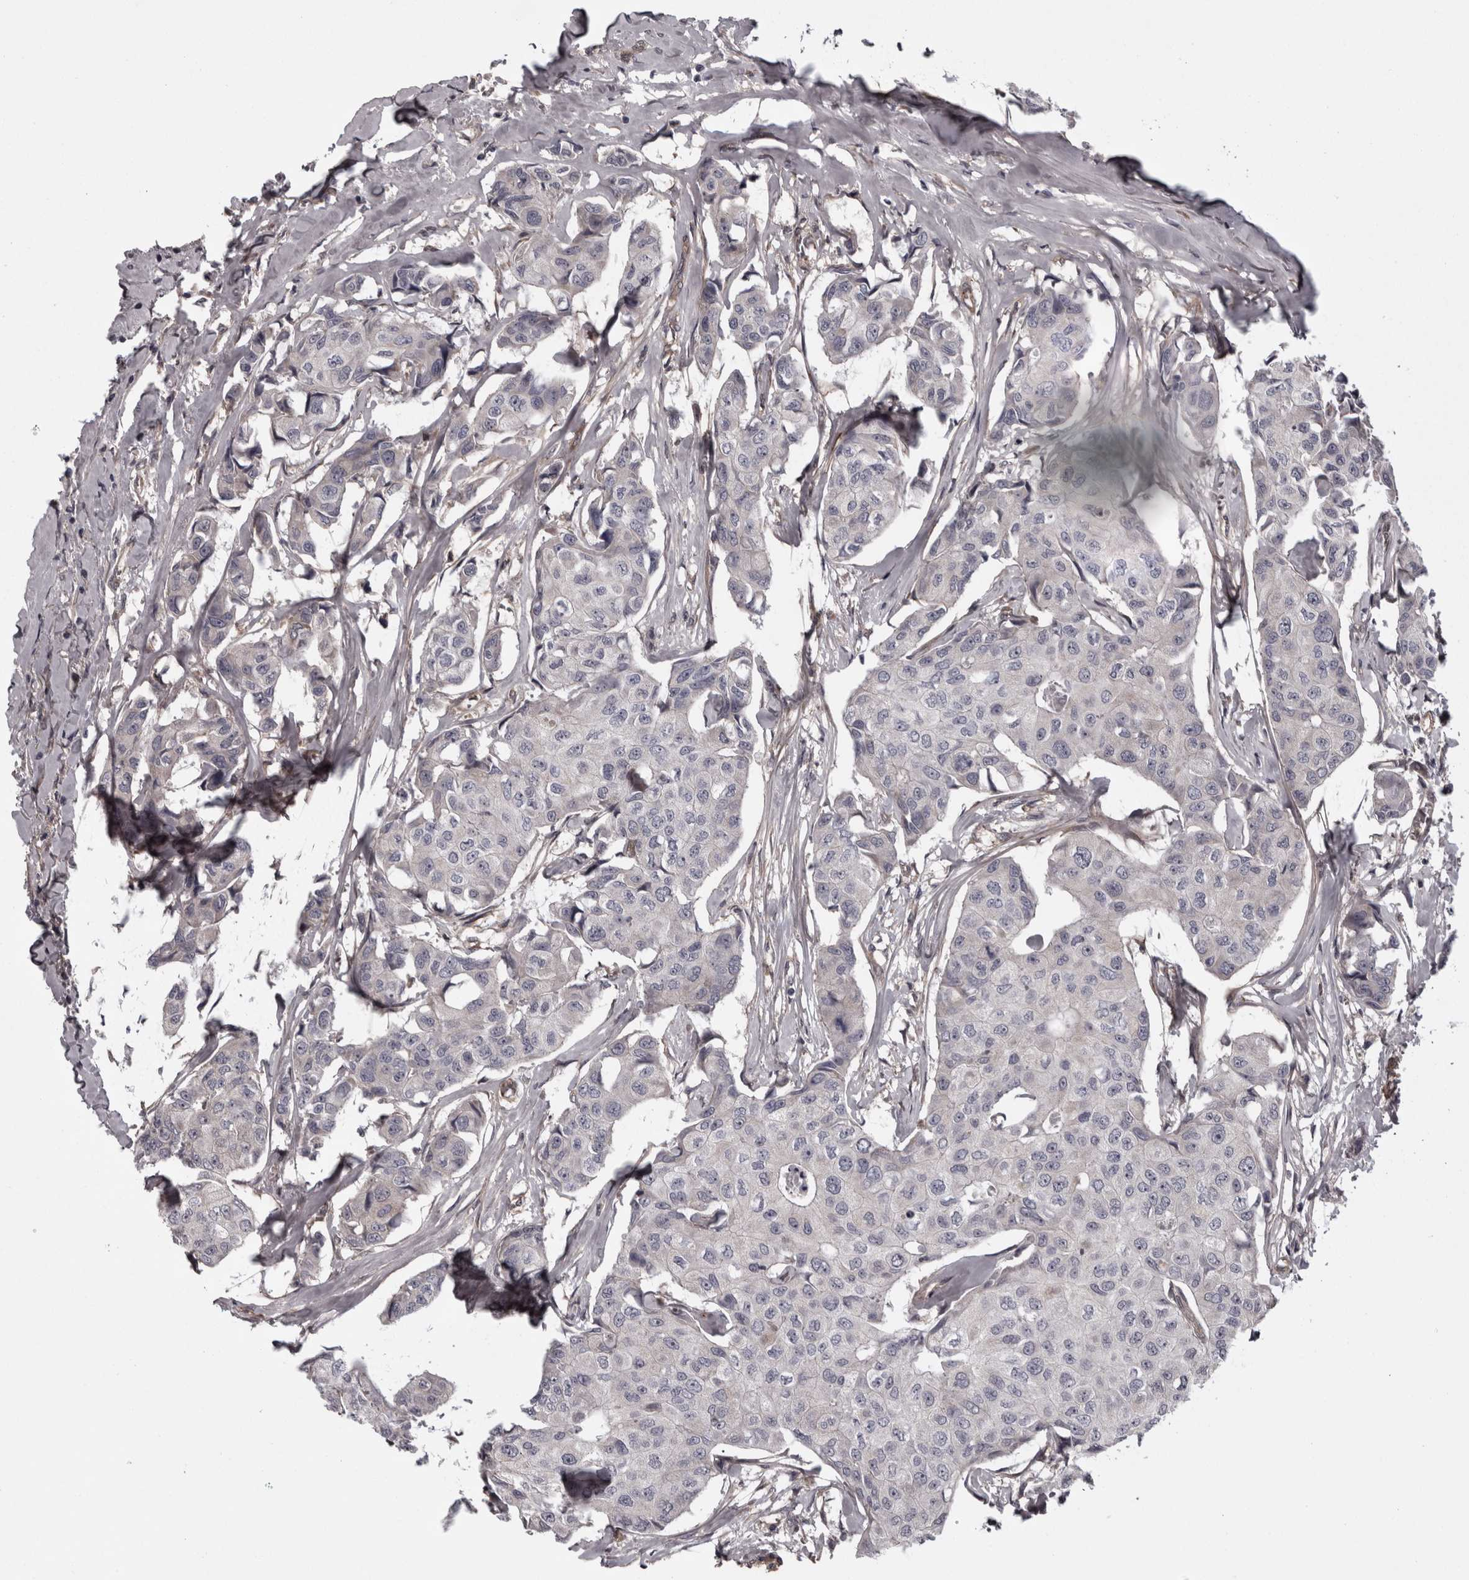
{"staining": {"intensity": "negative", "quantity": "none", "location": "none"}, "tissue": "breast cancer", "cell_type": "Tumor cells", "image_type": "cancer", "snomed": [{"axis": "morphology", "description": "Duct carcinoma"}, {"axis": "topography", "description": "Breast"}], "caption": "Human invasive ductal carcinoma (breast) stained for a protein using immunohistochemistry (IHC) demonstrates no staining in tumor cells.", "gene": "RSU1", "patient": {"sex": "female", "age": 80}}